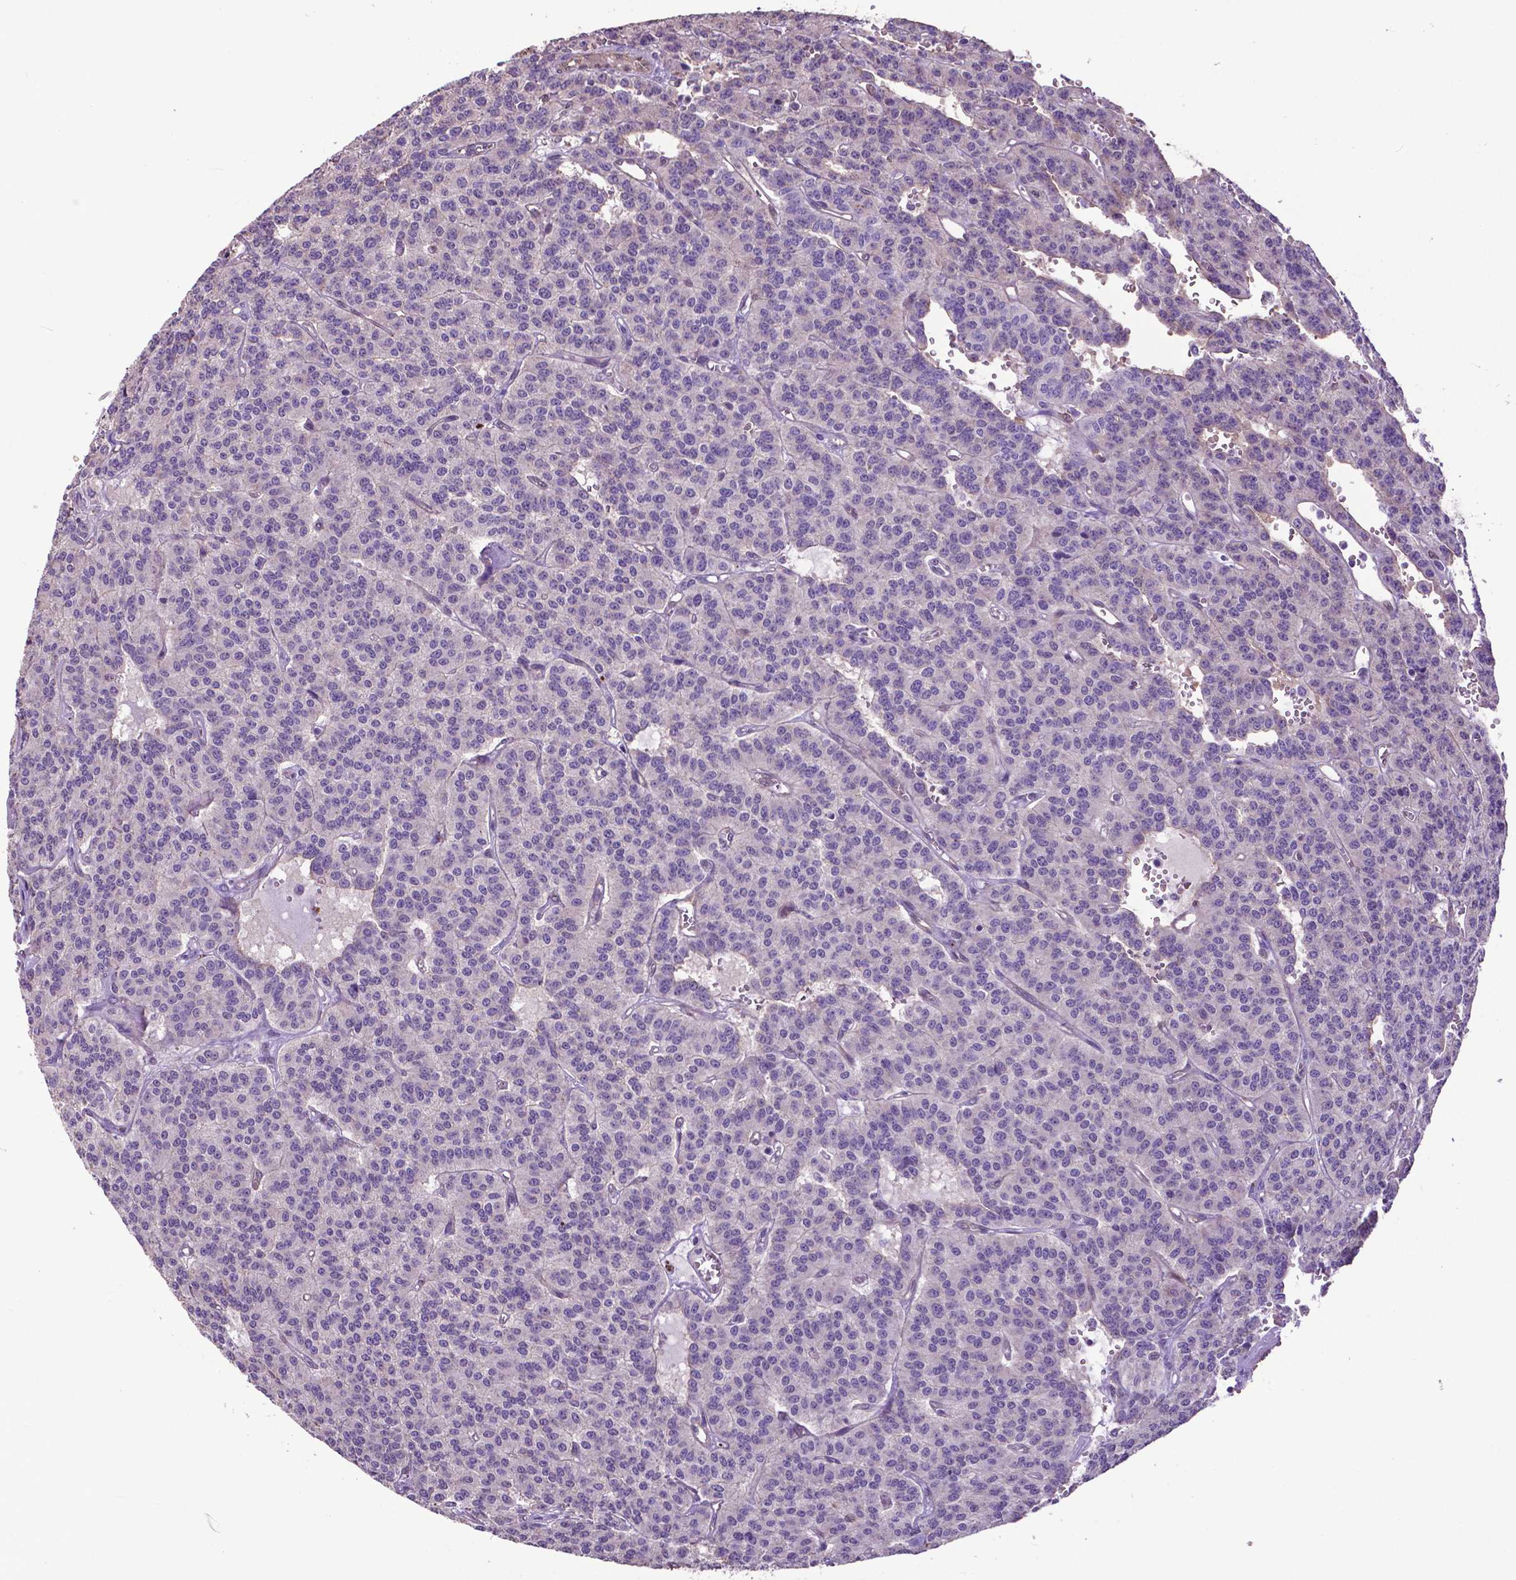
{"staining": {"intensity": "negative", "quantity": "none", "location": "none"}, "tissue": "carcinoid", "cell_type": "Tumor cells", "image_type": "cancer", "snomed": [{"axis": "morphology", "description": "Carcinoid, malignant, NOS"}, {"axis": "topography", "description": "Lung"}], "caption": "This histopathology image is of carcinoid (malignant) stained with immunohistochemistry to label a protein in brown with the nuclei are counter-stained blue. There is no staining in tumor cells.", "gene": "PDLIM1", "patient": {"sex": "female", "age": 71}}